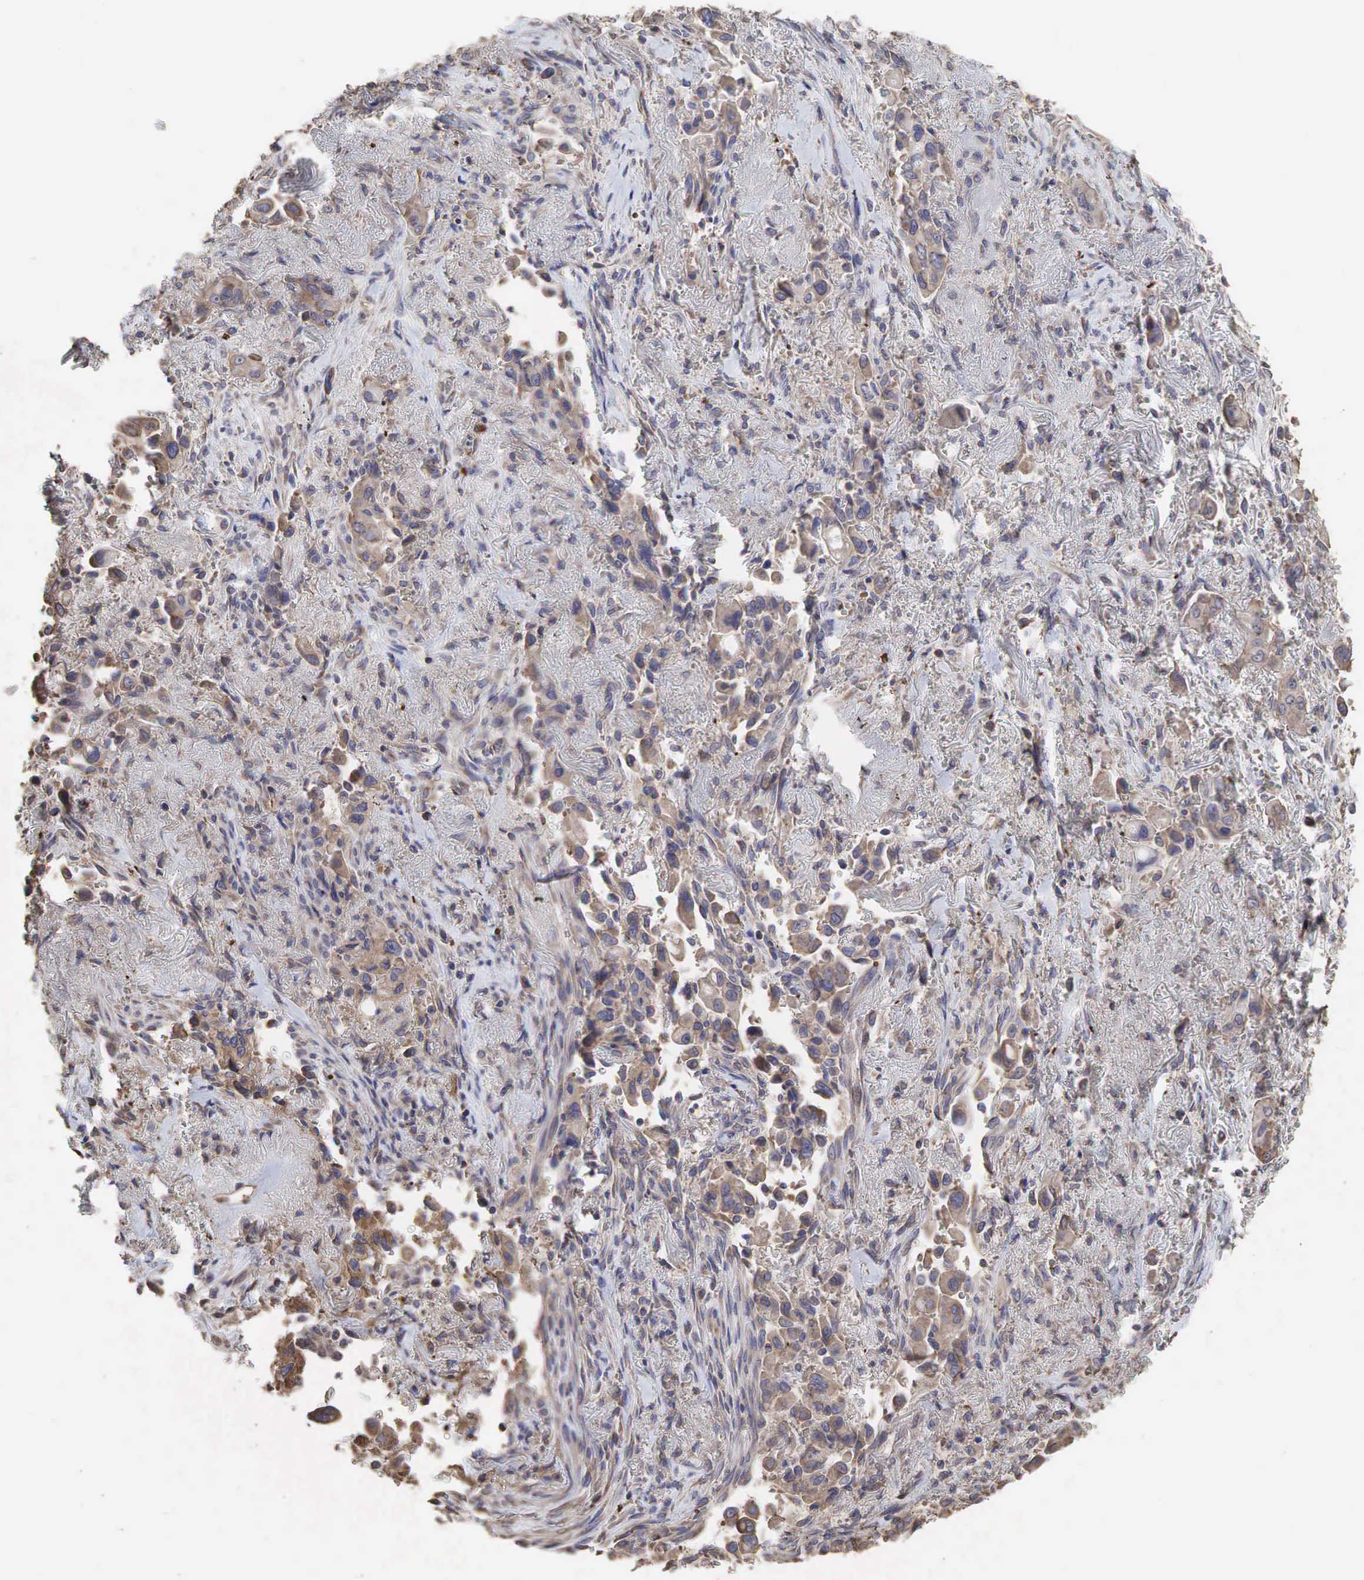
{"staining": {"intensity": "weak", "quantity": ">75%", "location": "cytoplasmic/membranous"}, "tissue": "lung cancer", "cell_type": "Tumor cells", "image_type": "cancer", "snomed": [{"axis": "morphology", "description": "Adenocarcinoma, NOS"}, {"axis": "topography", "description": "Lung"}], "caption": "IHC image of human lung cancer (adenocarcinoma) stained for a protein (brown), which shows low levels of weak cytoplasmic/membranous staining in about >75% of tumor cells.", "gene": "PABPC5", "patient": {"sex": "male", "age": 68}}